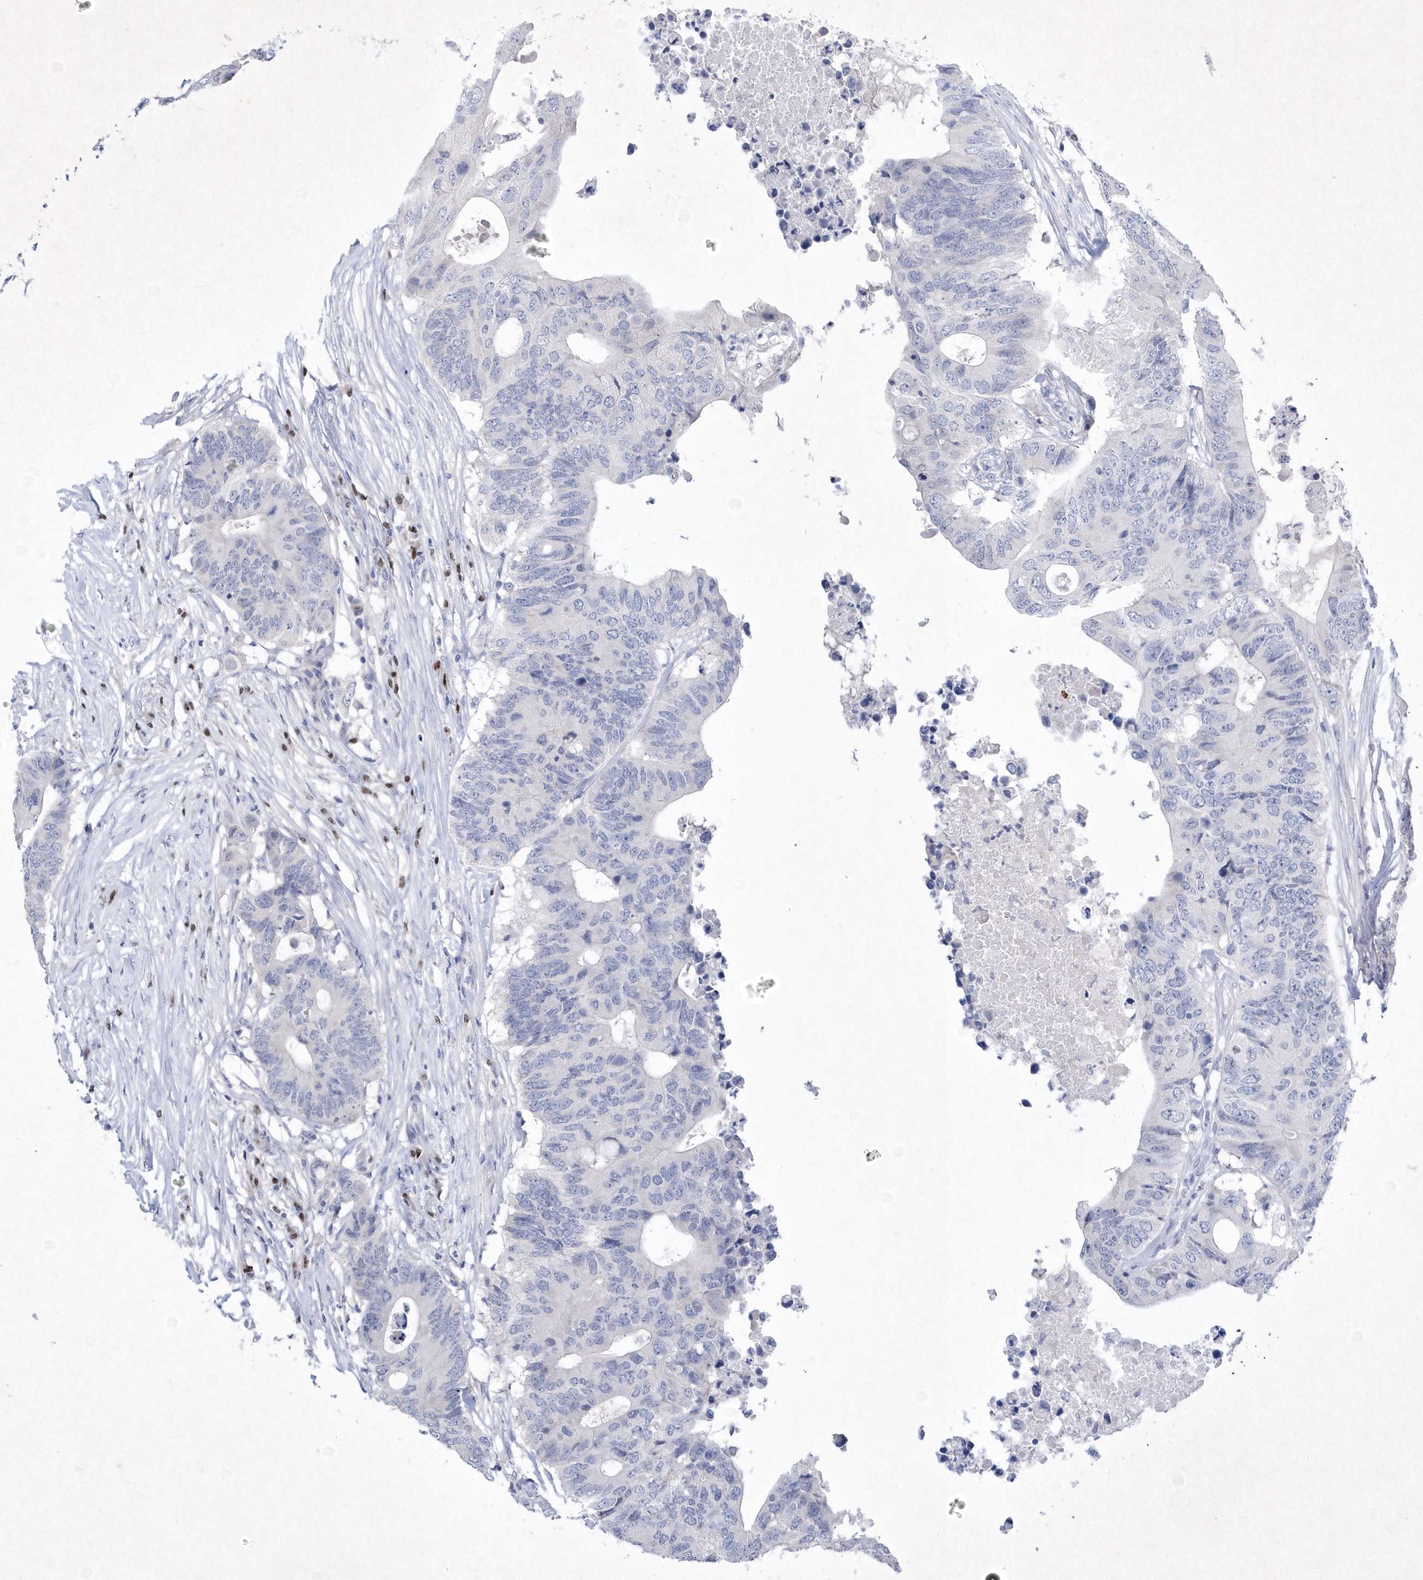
{"staining": {"intensity": "negative", "quantity": "none", "location": "none"}, "tissue": "colorectal cancer", "cell_type": "Tumor cells", "image_type": "cancer", "snomed": [{"axis": "morphology", "description": "Adenocarcinoma, NOS"}, {"axis": "topography", "description": "Colon"}], "caption": "This is an immunohistochemistry histopathology image of adenocarcinoma (colorectal). There is no expression in tumor cells.", "gene": "BHLHA15", "patient": {"sex": "male", "age": 71}}